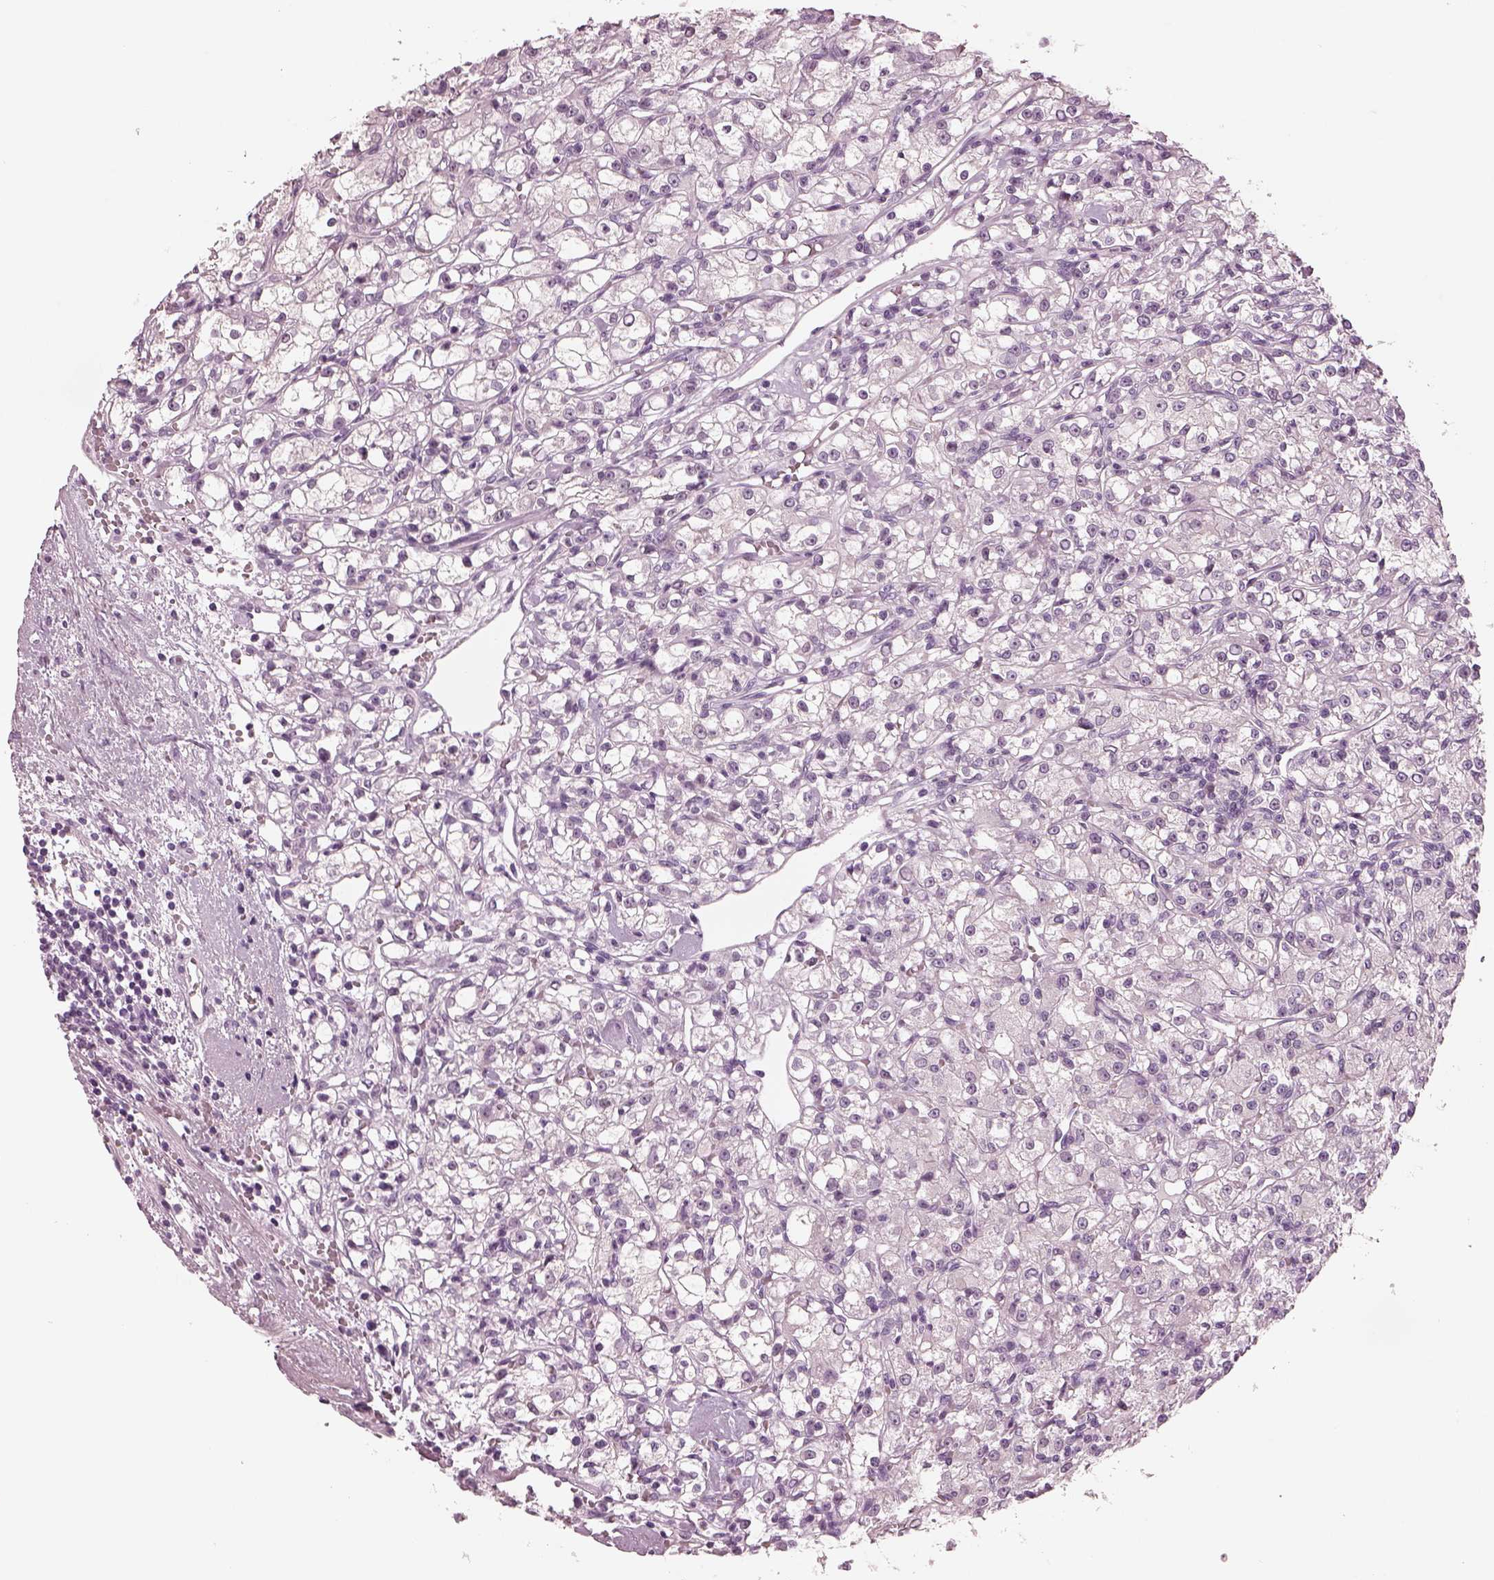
{"staining": {"intensity": "negative", "quantity": "none", "location": "none"}, "tissue": "renal cancer", "cell_type": "Tumor cells", "image_type": "cancer", "snomed": [{"axis": "morphology", "description": "Adenocarcinoma, NOS"}, {"axis": "topography", "description": "Kidney"}], "caption": "The immunohistochemistry histopathology image has no significant staining in tumor cells of adenocarcinoma (renal) tissue.", "gene": "CSH1", "patient": {"sex": "female", "age": 59}}